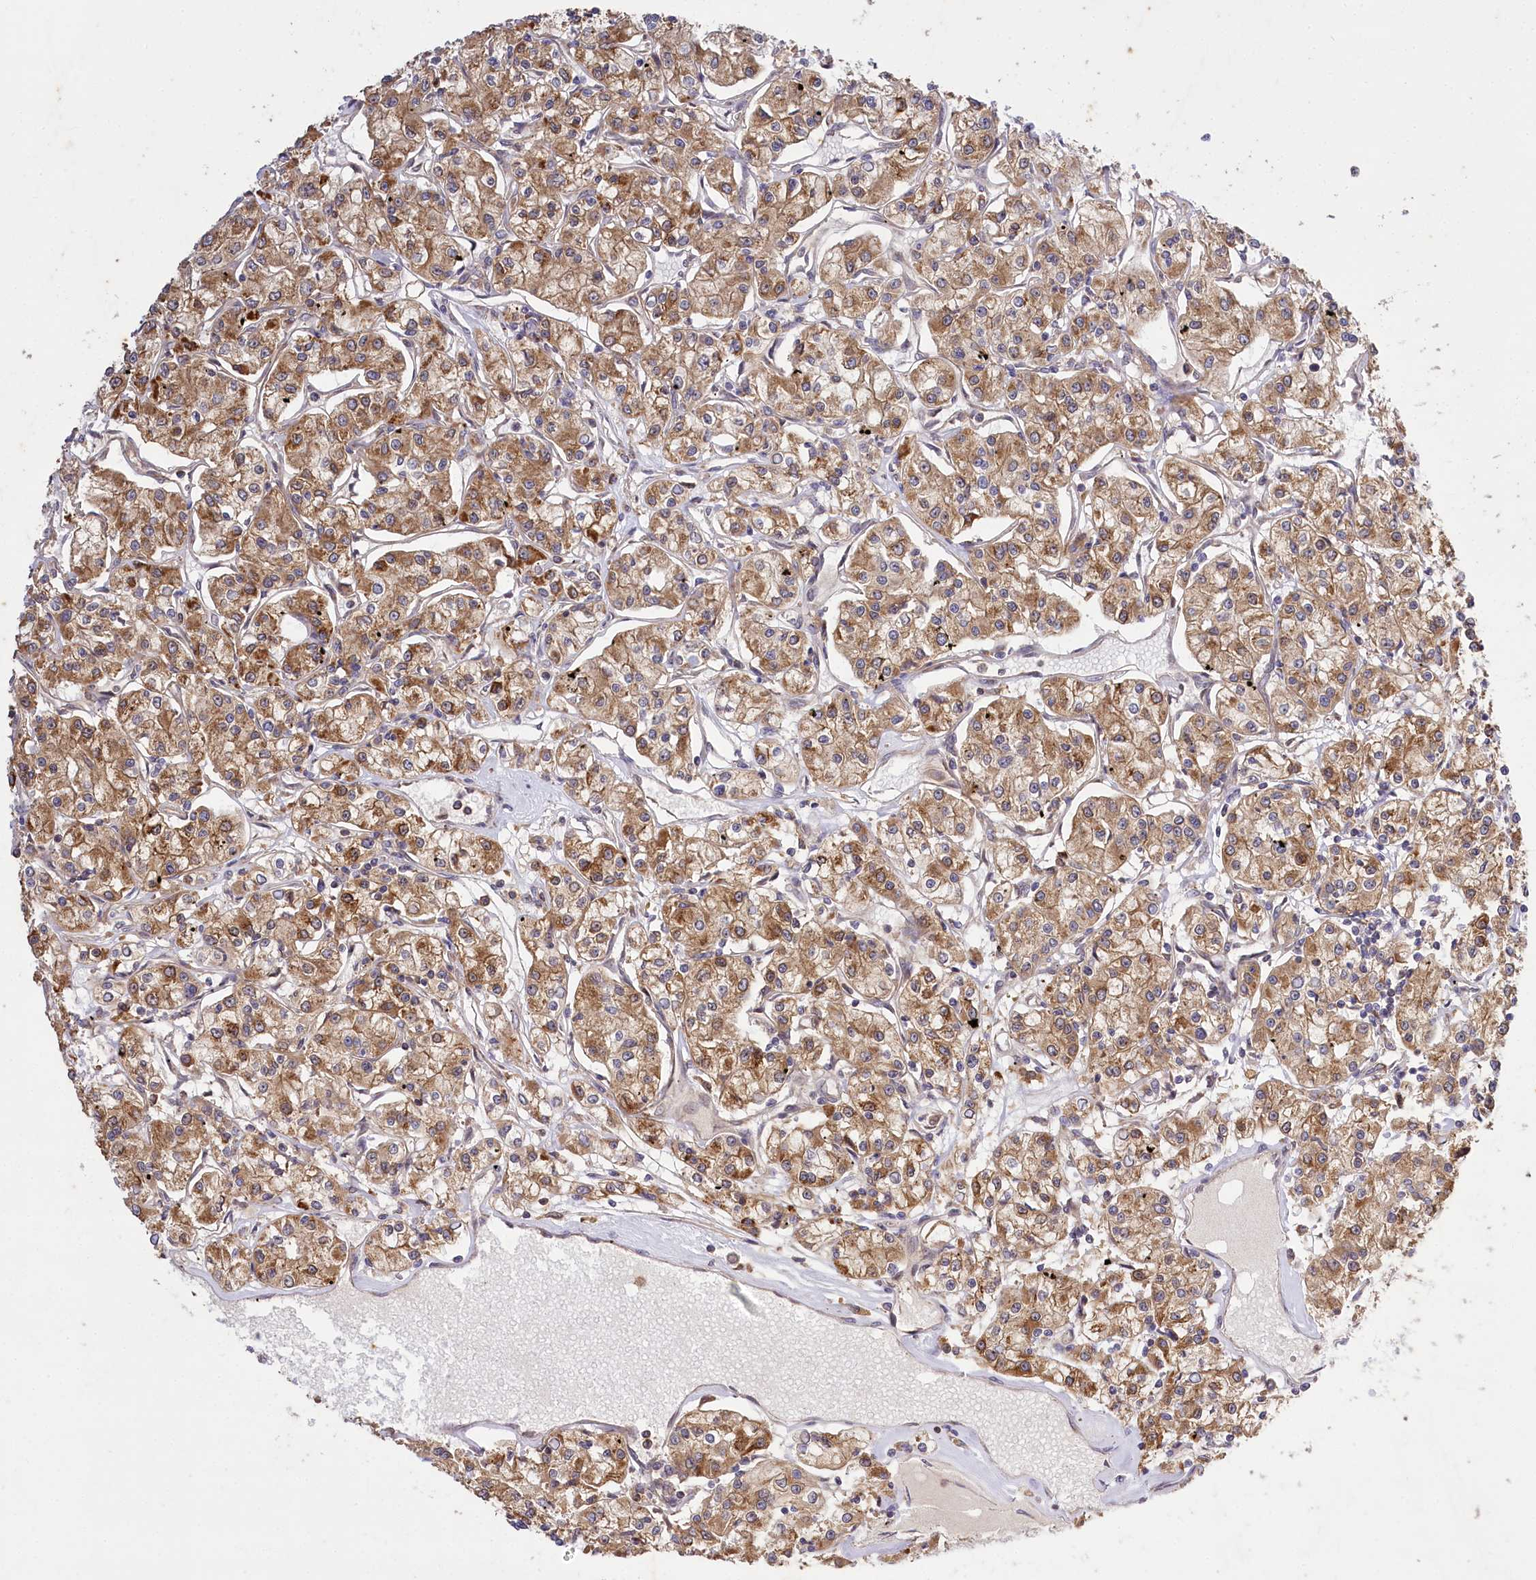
{"staining": {"intensity": "moderate", "quantity": ">75%", "location": "cytoplasmic/membranous"}, "tissue": "renal cancer", "cell_type": "Tumor cells", "image_type": "cancer", "snomed": [{"axis": "morphology", "description": "Adenocarcinoma, NOS"}, {"axis": "topography", "description": "Kidney"}], "caption": "IHC histopathology image of renal adenocarcinoma stained for a protein (brown), which exhibits medium levels of moderate cytoplasmic/membranous staining in about >75% of tumor cells.", "gene": "CARD19", "patient": {"sex": "female", "age": 59}}